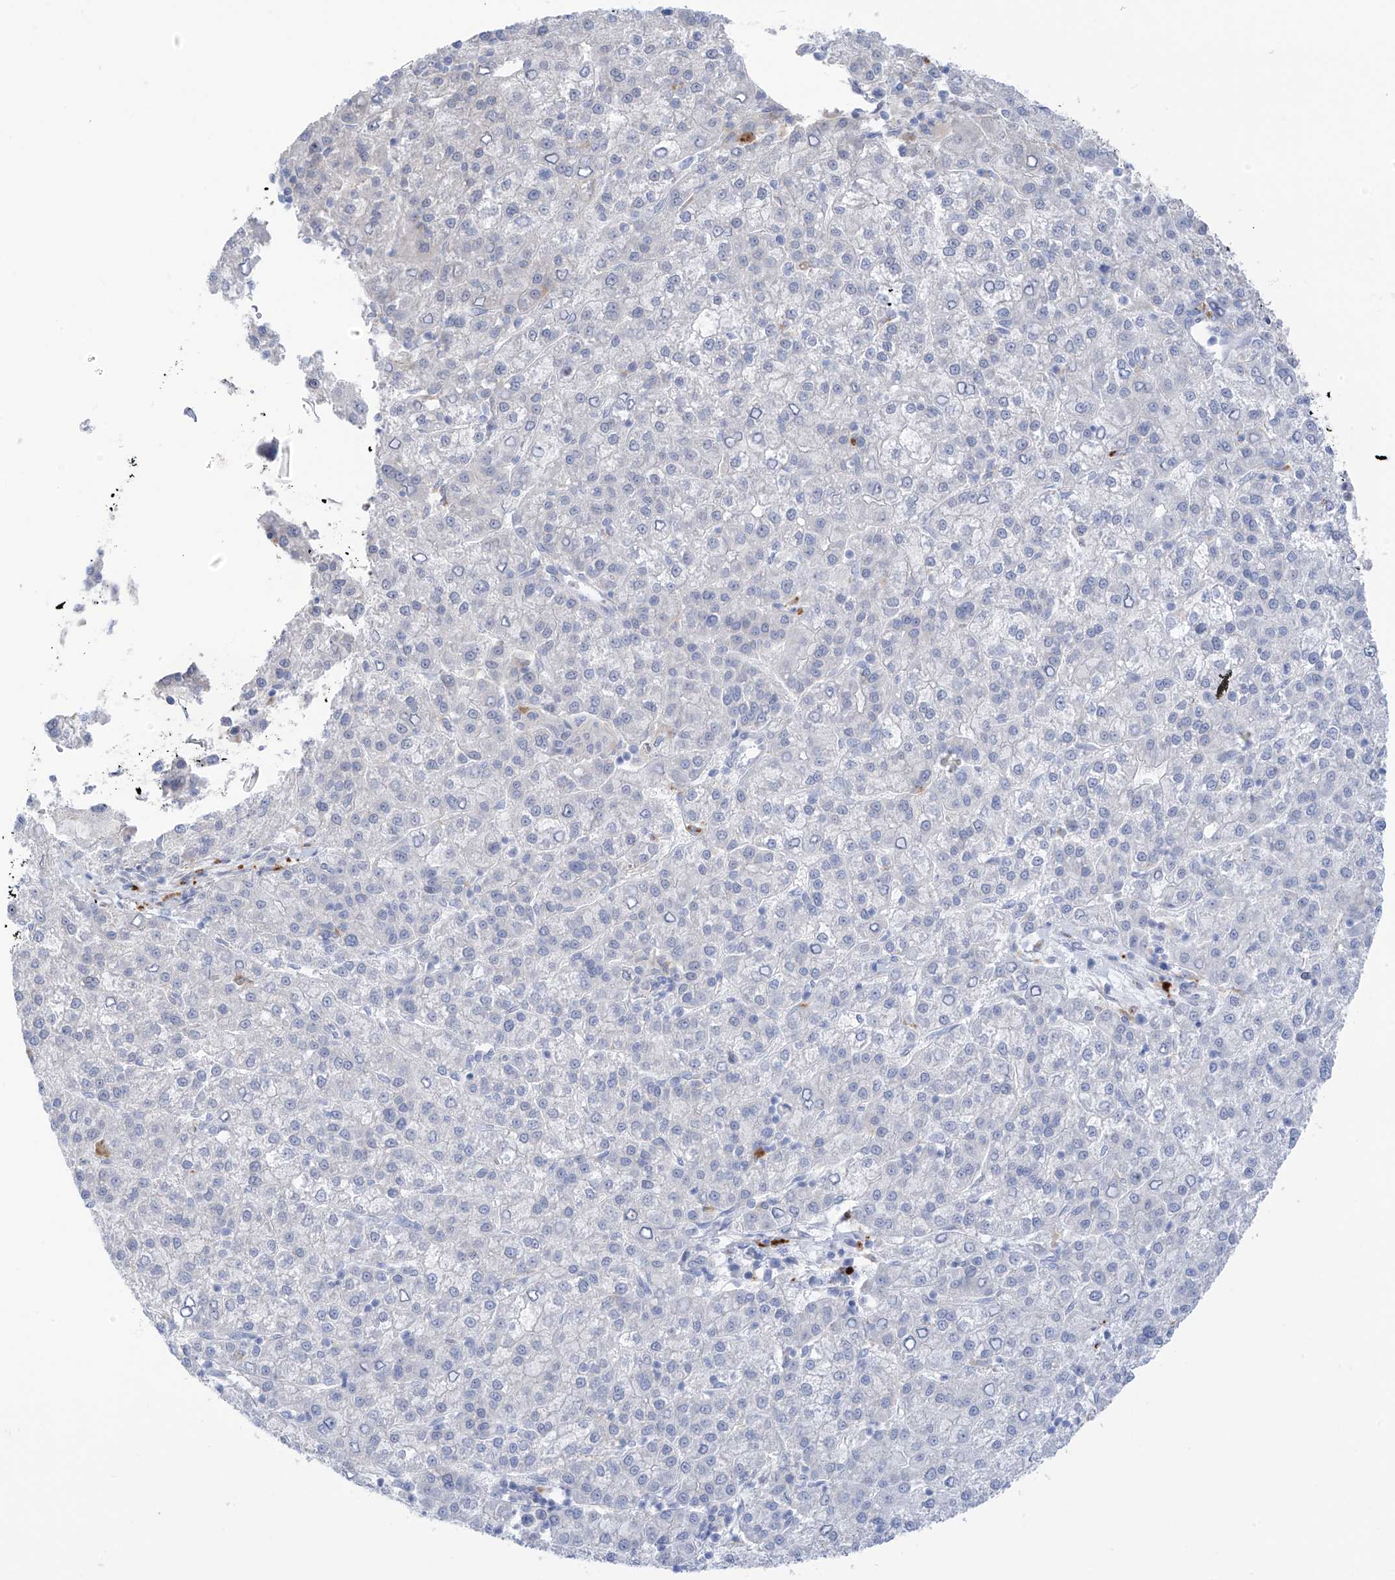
{"staining": {"intensity": "negative", "quantity": "none", "location": "none"}, "tissue": "liver cancer", "cell_type": "Tumor cells", "image_type": "cancer", "snomed": [{"axis": "morphology", "description": "Carcinoma, Hepatocellular, NOS"}, {"axis": "topography", "description": "Liver"}], "caption": "IHC of liver hepatocellular carcinoma shows no expression in tumor cells.", "gene": "PSPH", "patient": {"sex": "female", "age": 58}}